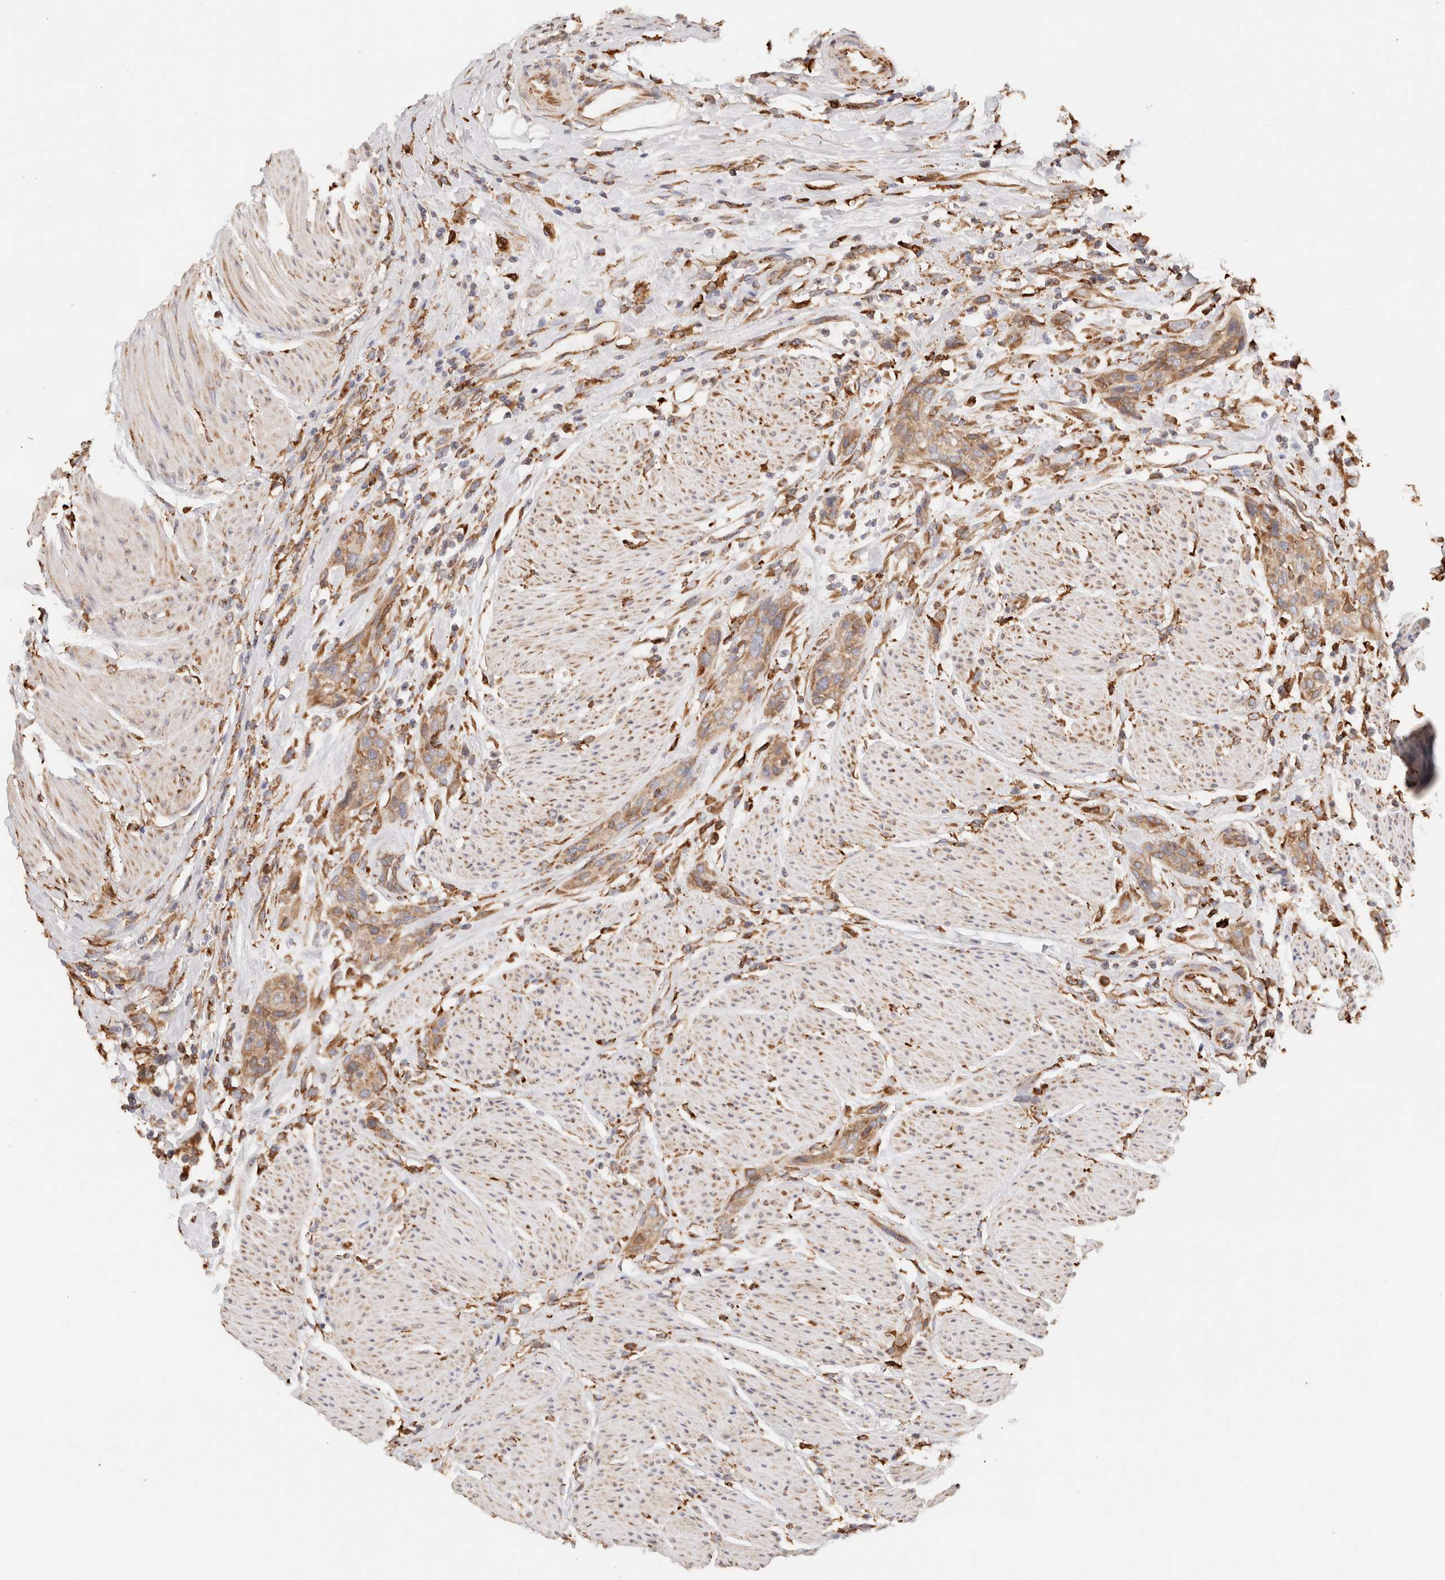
{"staining": {"intensity": "weak", "quantity": ">75%", "location": "cytoplasmic/membranous"}, "tissue": "urothelial cancer", "cell_type": "Tumor cells", "image_type": "cancer", "snomed": [{"axis": "morphology", "description": "Urothelial carcinoma, High grade"}, {"axis": "topography", "description": "Urinary bladder"}], "caption": "This is an image of immunohistochemistry staining of urothelial carcinoma (high-grade), which shows weak staining in the cytoplasmic/membranous of tumor cells.", "gene": "FER", "patient": {"sex": "male", "age": 35}}